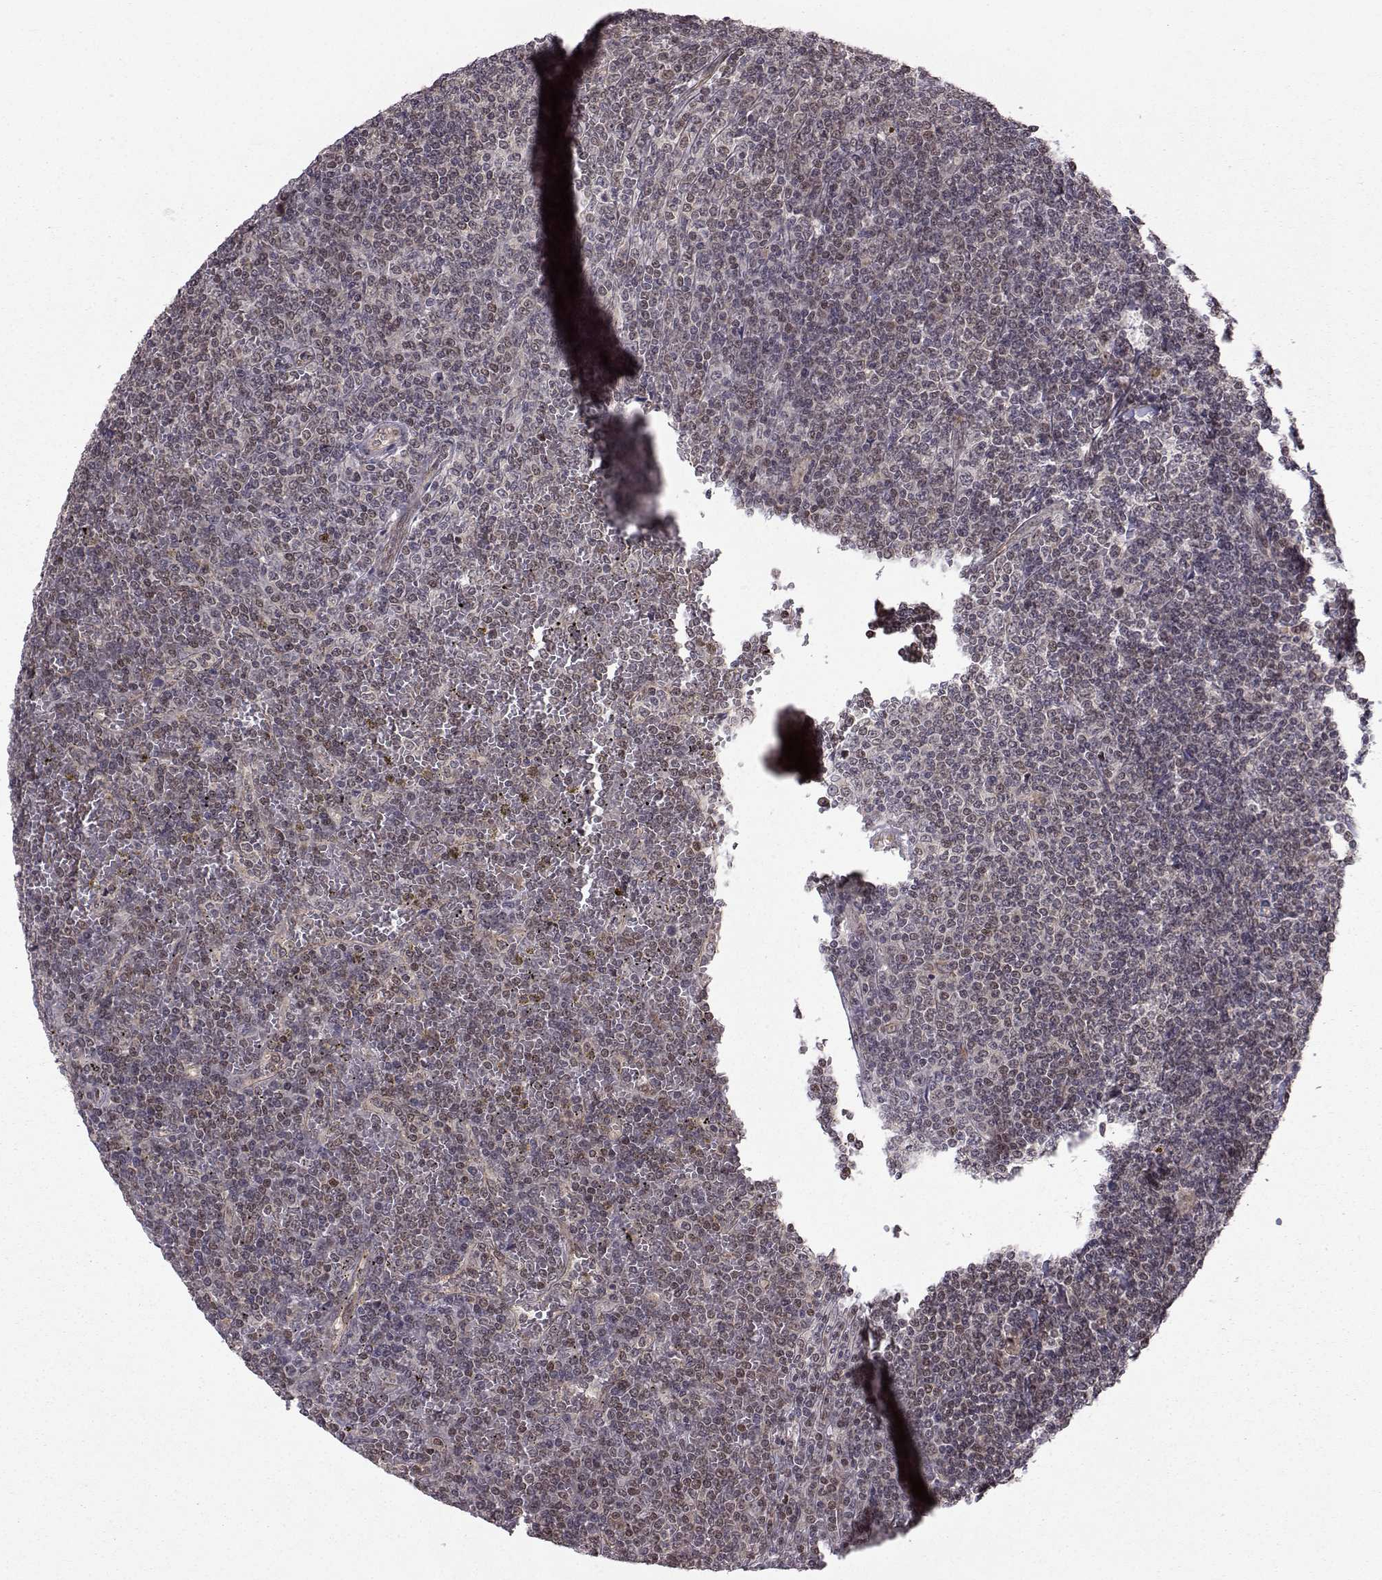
{"staining": {"intensity": "negative", "quantity": "none", "location": "none"}, "tissue": "lymphoma", "cell_type": "Tumor cells", "image_type": "cancer", "snomed": [{"axis": "morphology", "description": "Malignant lymphoma, non-Hodgkin's type, Low grade"}, {"axis": "topography", "description": "Spleen"}], "caption": "Immunohistochemistry image of neoplastic tissue: human low-grade malignant lymphoma, non-Hodgkin's type stained with DAB (3,3'-diaminobenzidine) displays no significant protein positivity in tumor cells. Brightfield microscopy of IHC stained with DAB (3,3'-diaminobenzidine) (brown) and hematoxylin (blue), captured at high magnification.", "gene": "PKN2", "patient": {"sex": "female", "age": 19}}